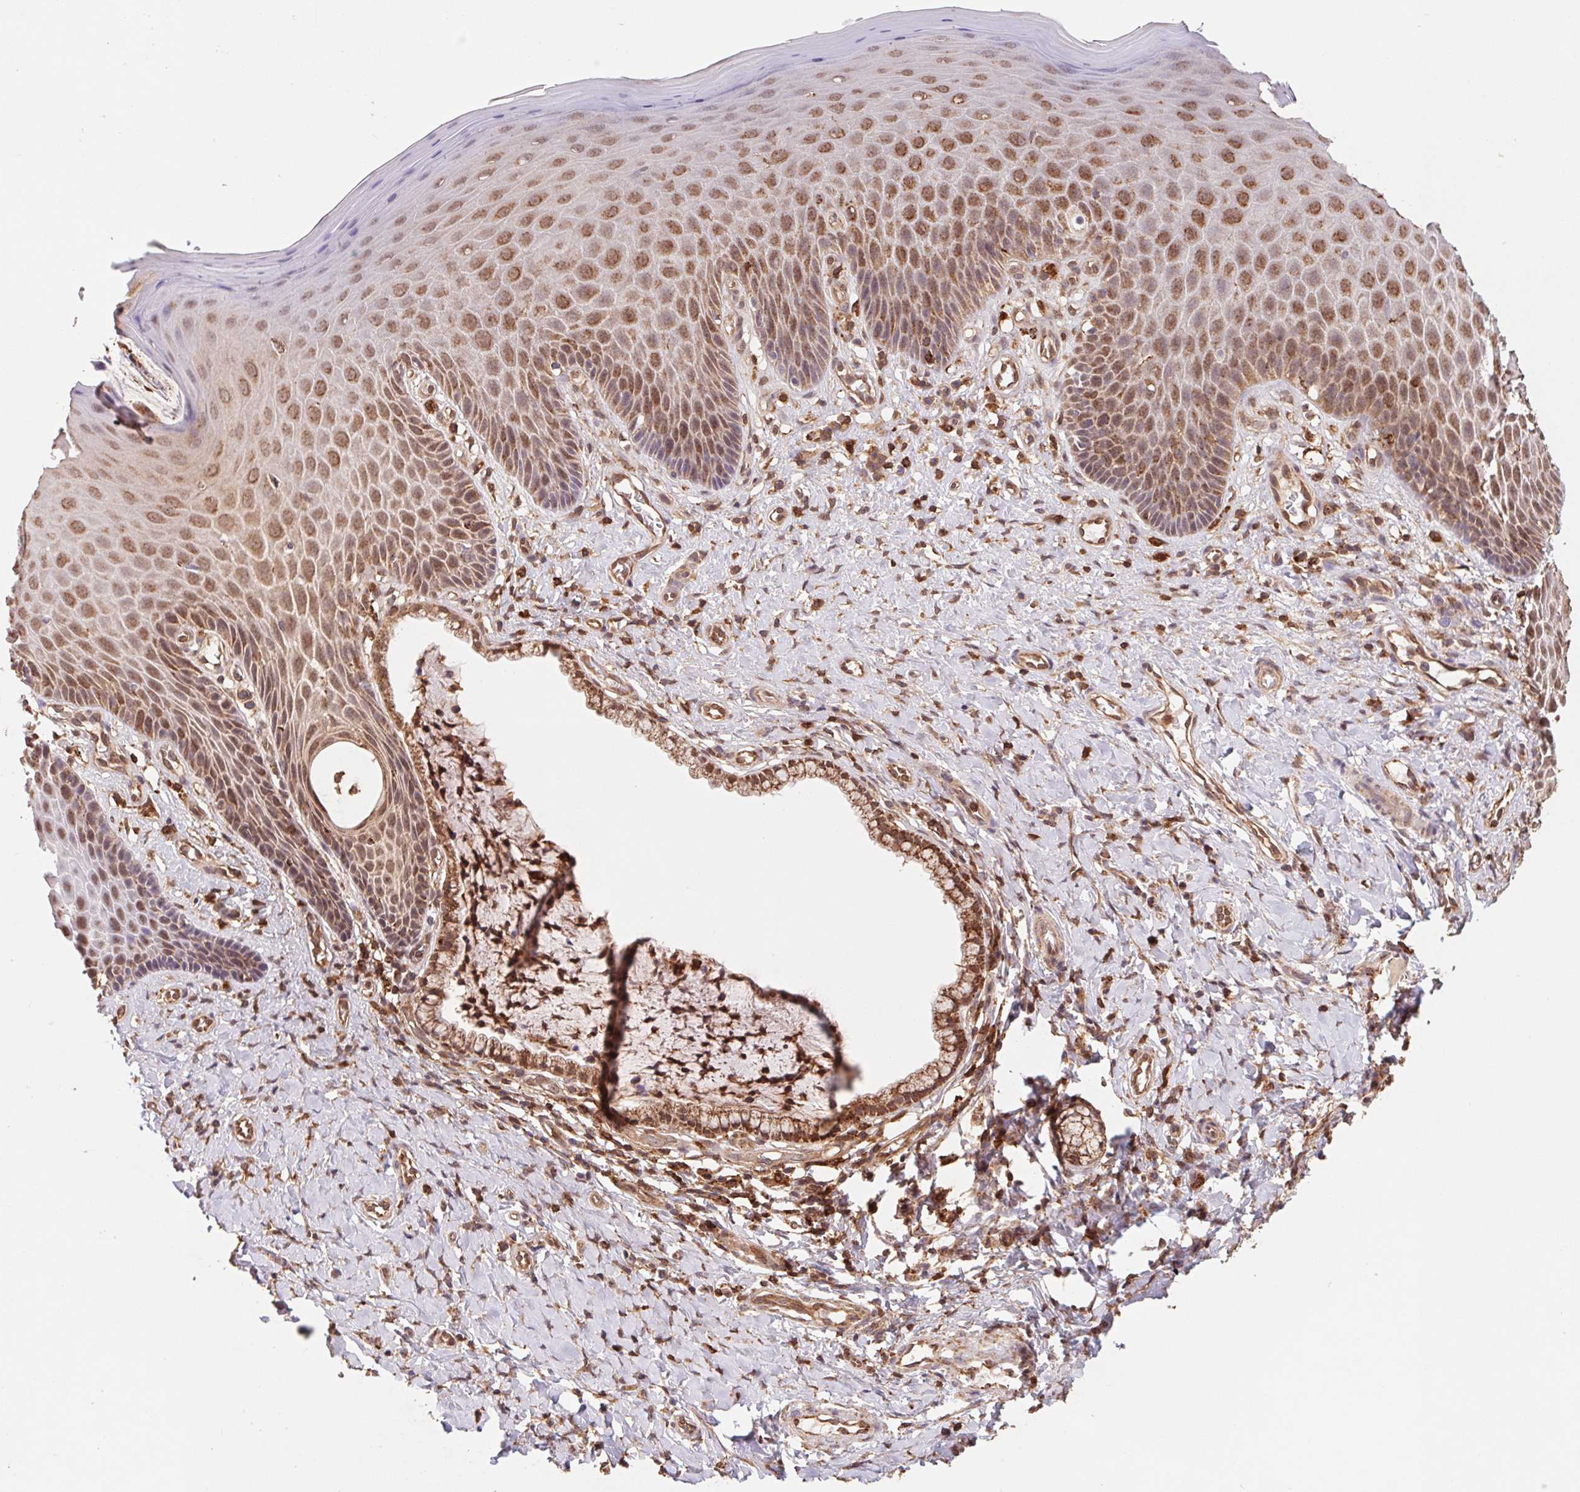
{"staining": {"intensity": "moderate", "quantity": "25%-75%", "location": "cytoplasmic/membranous"}, "tissue": "vagina", "cell_type": "Squamous epithelial cells", "image_type": "normal", "snomed": [{"axis": "morphology", "description": "Normal tissue, NOS"}, {"axis": "topography", "description": "Vagina"}], "caption": "Immunohistochemical staining of normal human vagina reveals medium levels of moderate cytoplasmic/membranous expression in about 25%-75% of squamous epithelial cells. (DAB (3,3'-diaminobenzidine) IHC with brightfield microscopy, high magnification).", "gene": "URM1", "patient": {"sex": "female", "age": 83}}